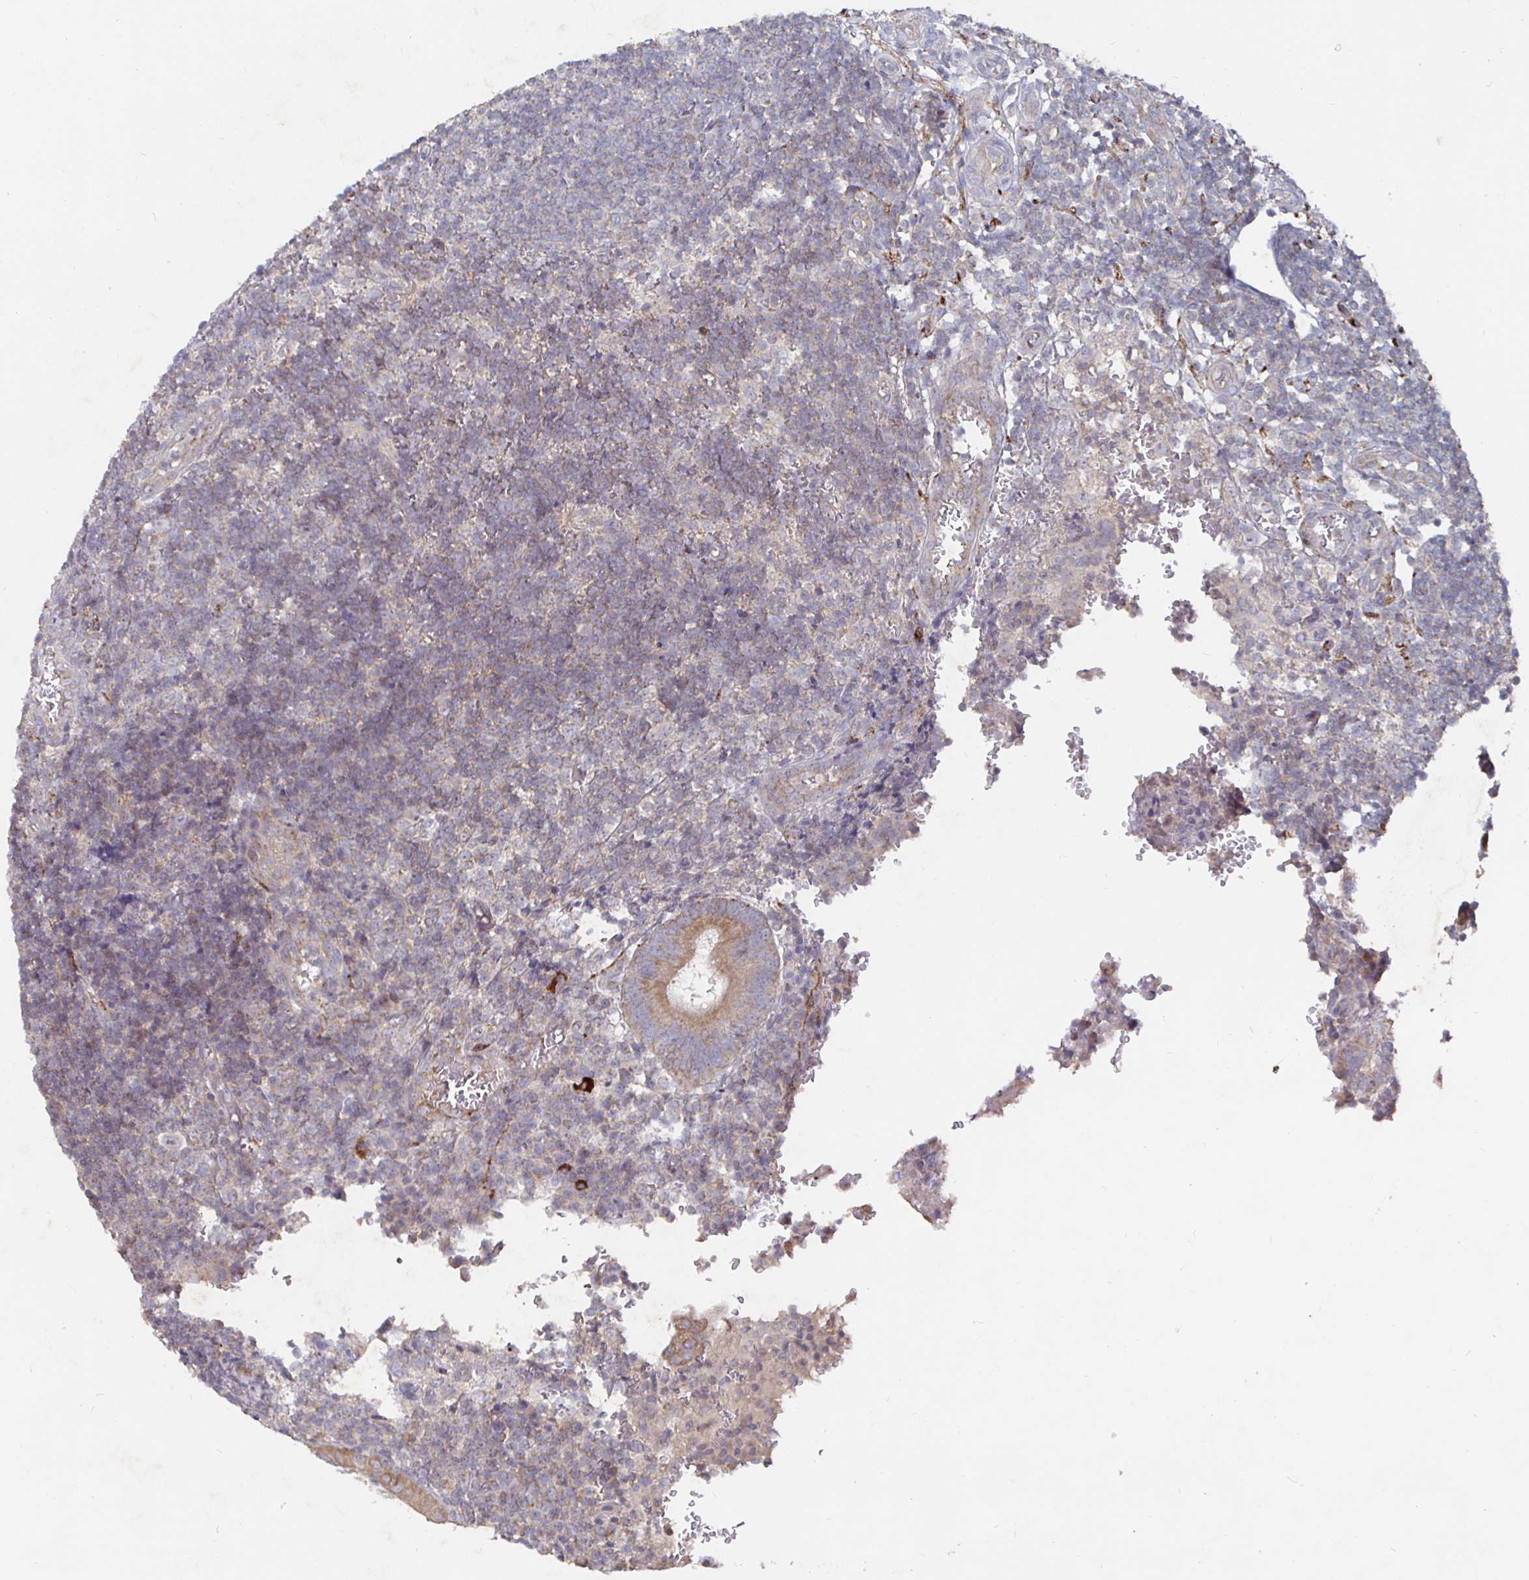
{"staining": {"intensity": "moderate", "quantity": ">75%", "location": "cytoplasmic/membranous"}, "tissue": "appendix", "cell_type": "Glandular cells", "image_type": "normal", "snomed": [{"axis": "morphology", "description": "Normal tissue, NOS"}, {"axis": "topography", "description": "Appendix"}], "caption": "Appendix stained for a protein (brown) exhibits moderate cytoplasmic/membranous positive expression in approximately >75% of glandular cells.", "gene": "NRSN1", "patient": {"sex": "male", "age": 18}}